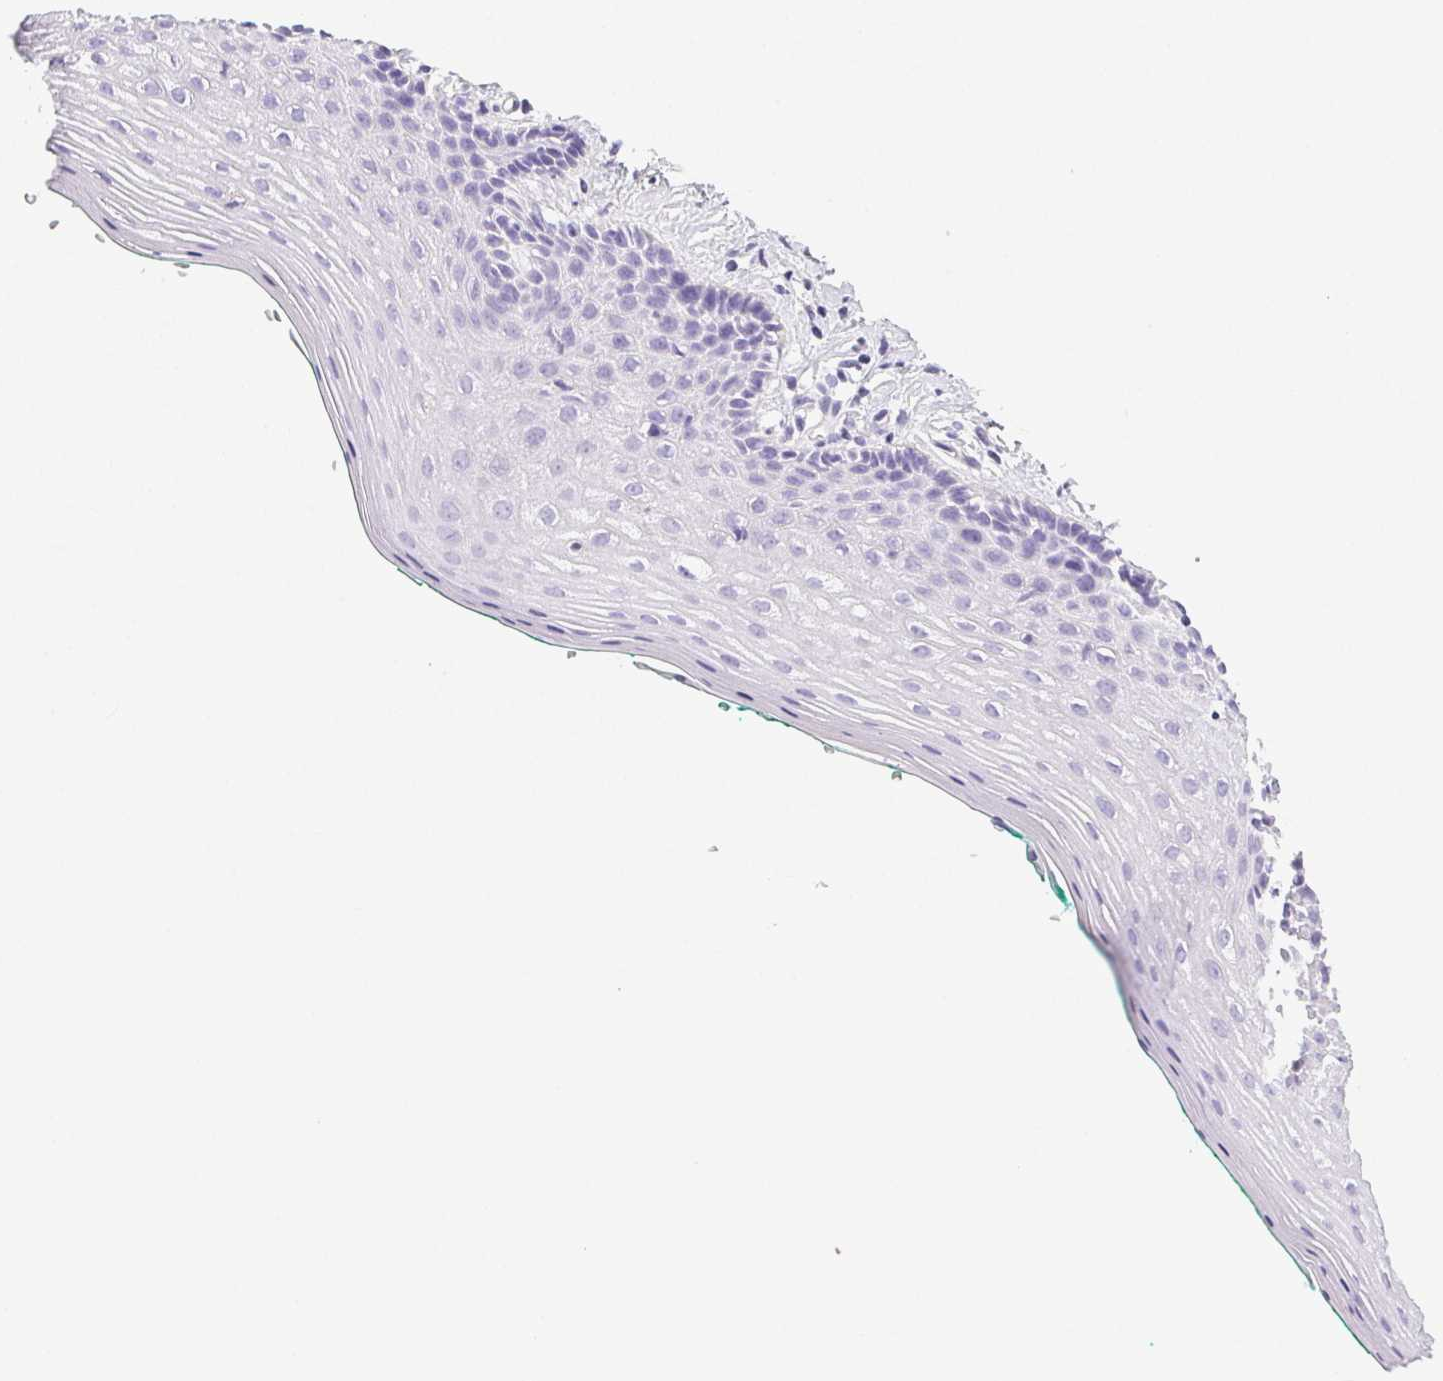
{"staining": {"intensity": "negative", "quantity": "none", "location": "none"}, "tissue": "vagina", "cell_type": "Squamous epithelial cells", "image_type": "normal", "snomed": [{"axis": "morphology", "description": "Normal tissue, NOS"}, {"axis": "topography", "description": "Vagina"}], "caption": "Squamous epithelial cells show no significant protein staining in benign vagina.", "gene": "VTN", "patient": {"sex": "female", "age": 42}}